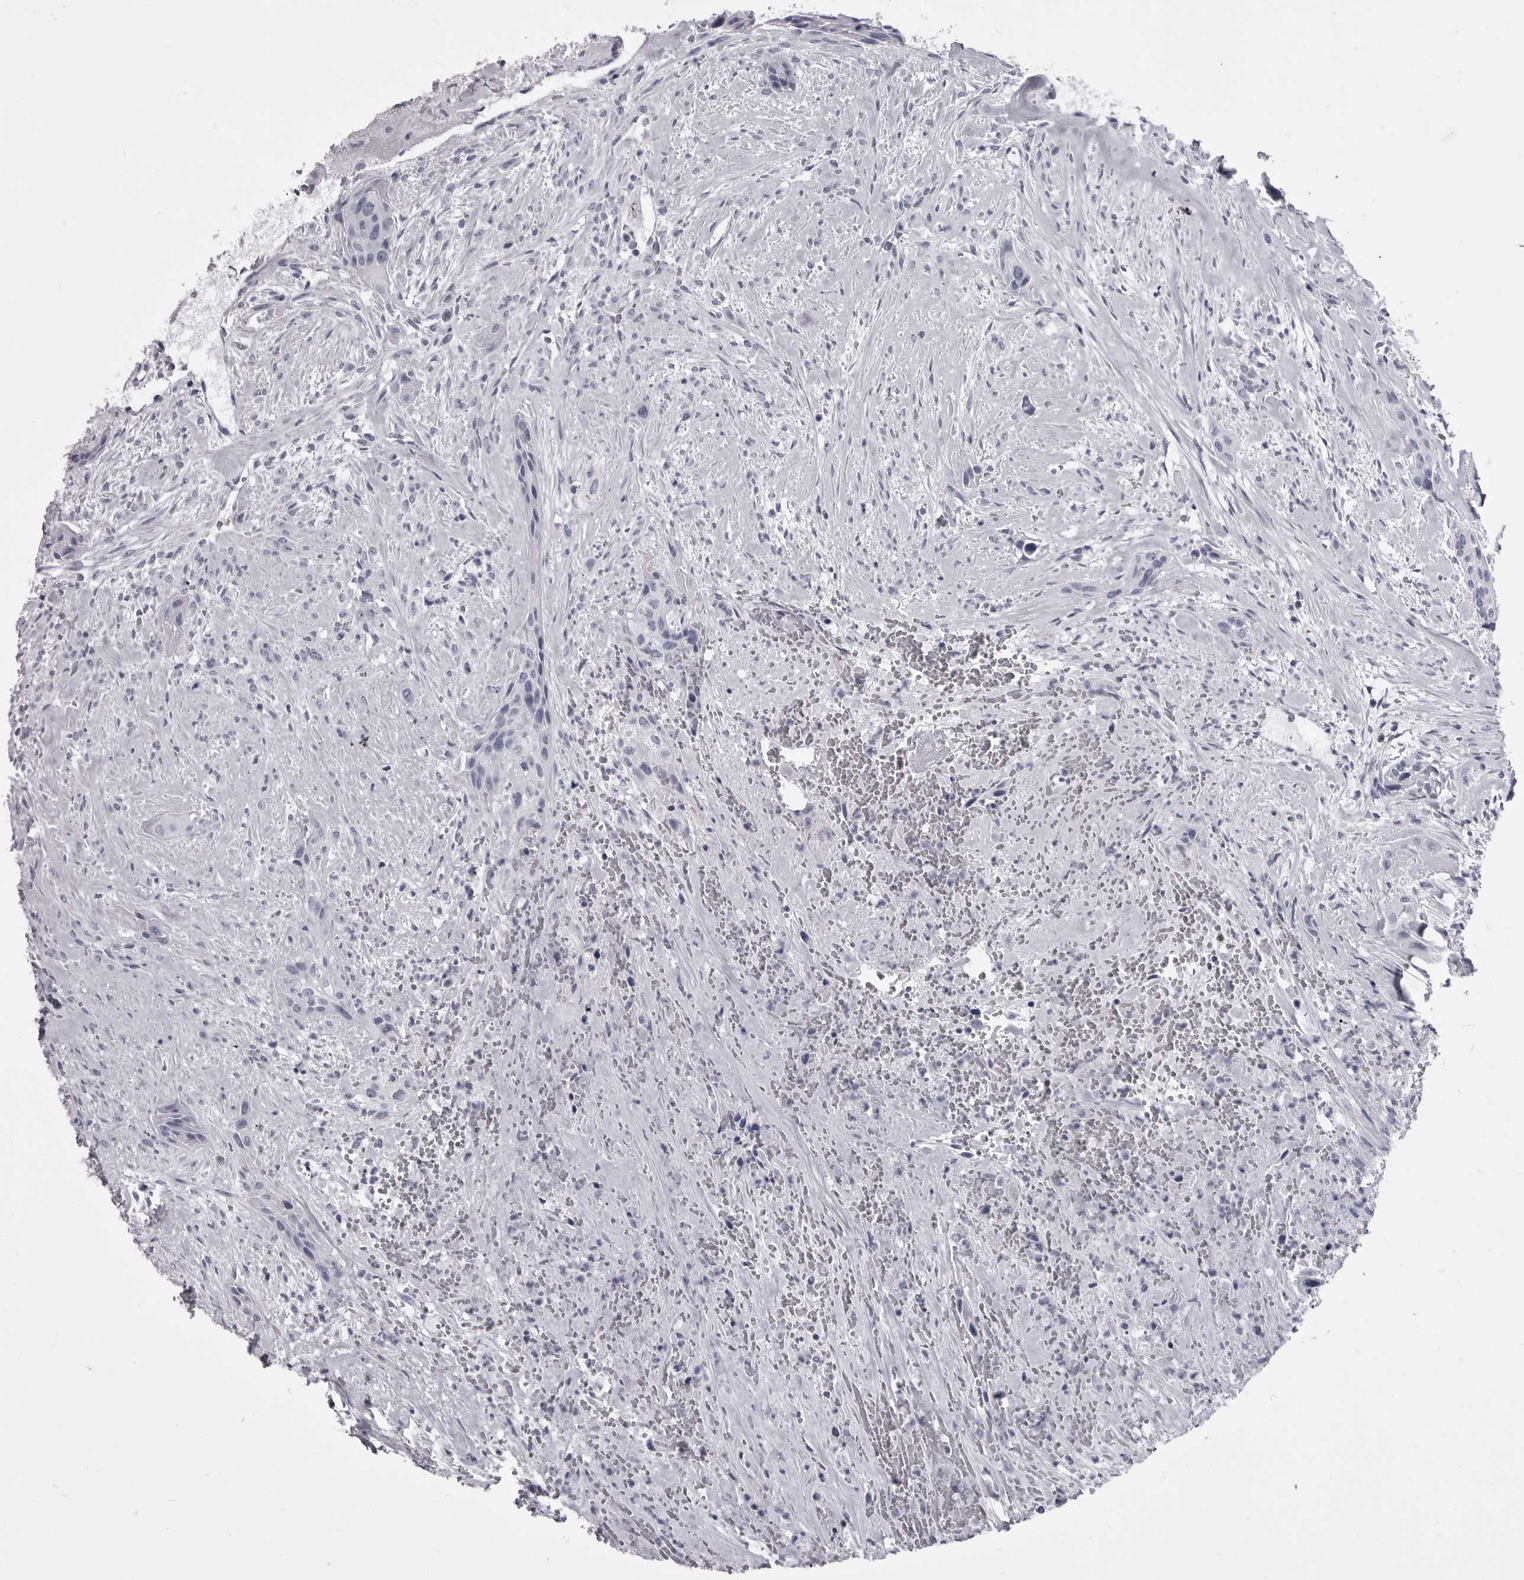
{"staining": {"intensity": "negative", "quantity": "none", "location": "none"}, "tissue": "urothelial cancer", "cell_type": "Tumor cells", "image_type": "cancer", "snomed": [{"axis": "morphology", "description": "Urothelial carcinoma, High grade"}, {"axis": "topography", "description": "Urinary bladder"}], "caption": "Immunohistochemistry histopathology image of neoplastic tissue: human urothelial carcinoma (high-grade) stained with DAB (3,3'-diaminobenzidine) reveals no significant protein expression in tumor cells. The staining was performed using DAB to visualize the protein expression in brown, while the nuclei were stained in blue with hematoxylin (Magnification: 20x).", "gene": "ANK2", "patient": {"sex": "male", "age": 35}}